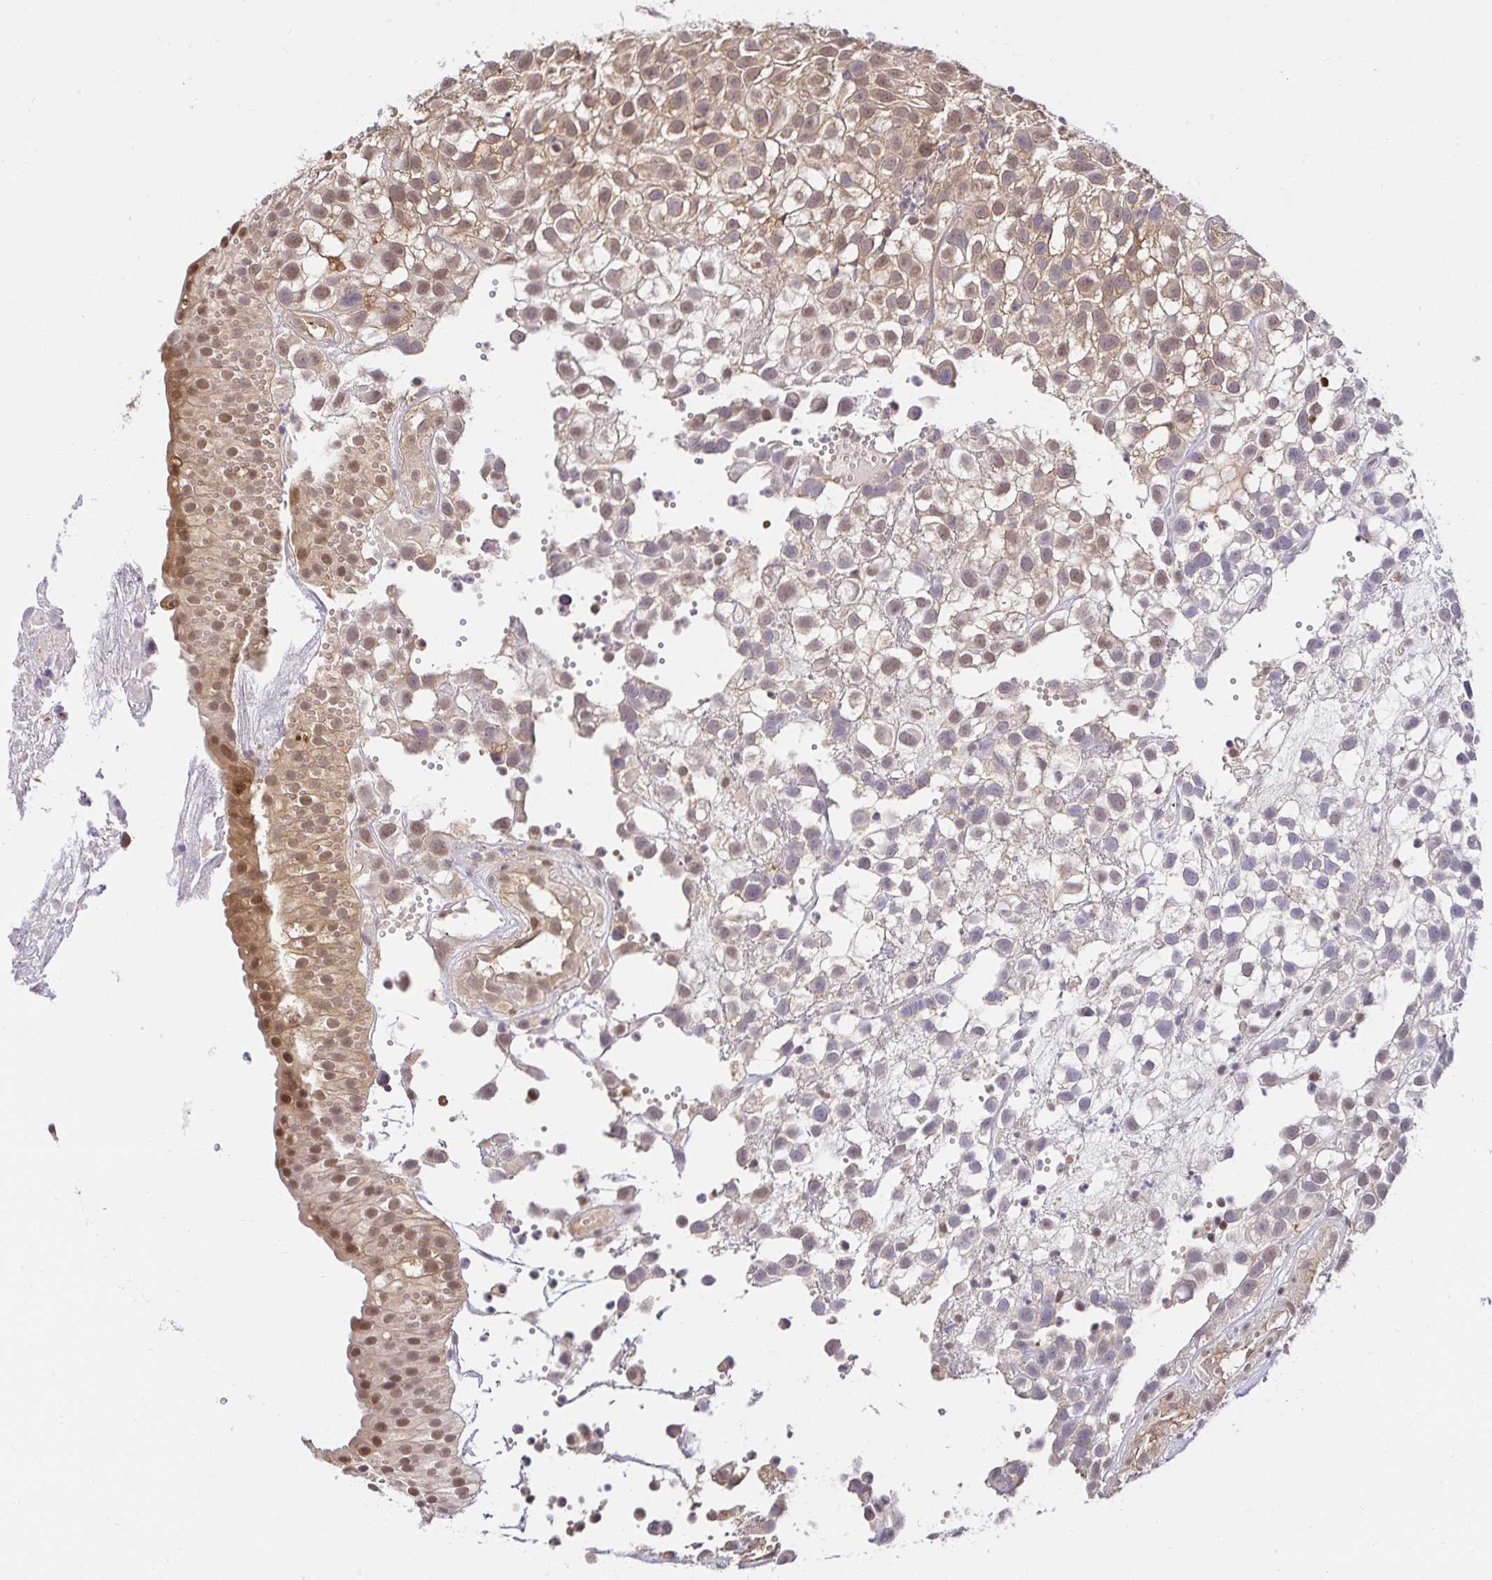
{"staining": {"intensity": "moderate", "quantity": "25%-75%", "location": "nuclear"}, "tissue": "urothelial cancer", "cell_type": "Tumor cells", "image_type": "cancer", "snomed": [{"axis": "morphology", "description": "Urothelial carcinoma, High grade"}, {"axis": "topography", "description": "Urinary bladder"}], "caption": "Brown immunohistochemical staining in urothelial carcinoma (high-grade) demonstrates moderate nuclear positivity in about 25%-75% of tumor cells.", "gene": "PSMA4", "patient": {"sex": "male", "age": 56}}